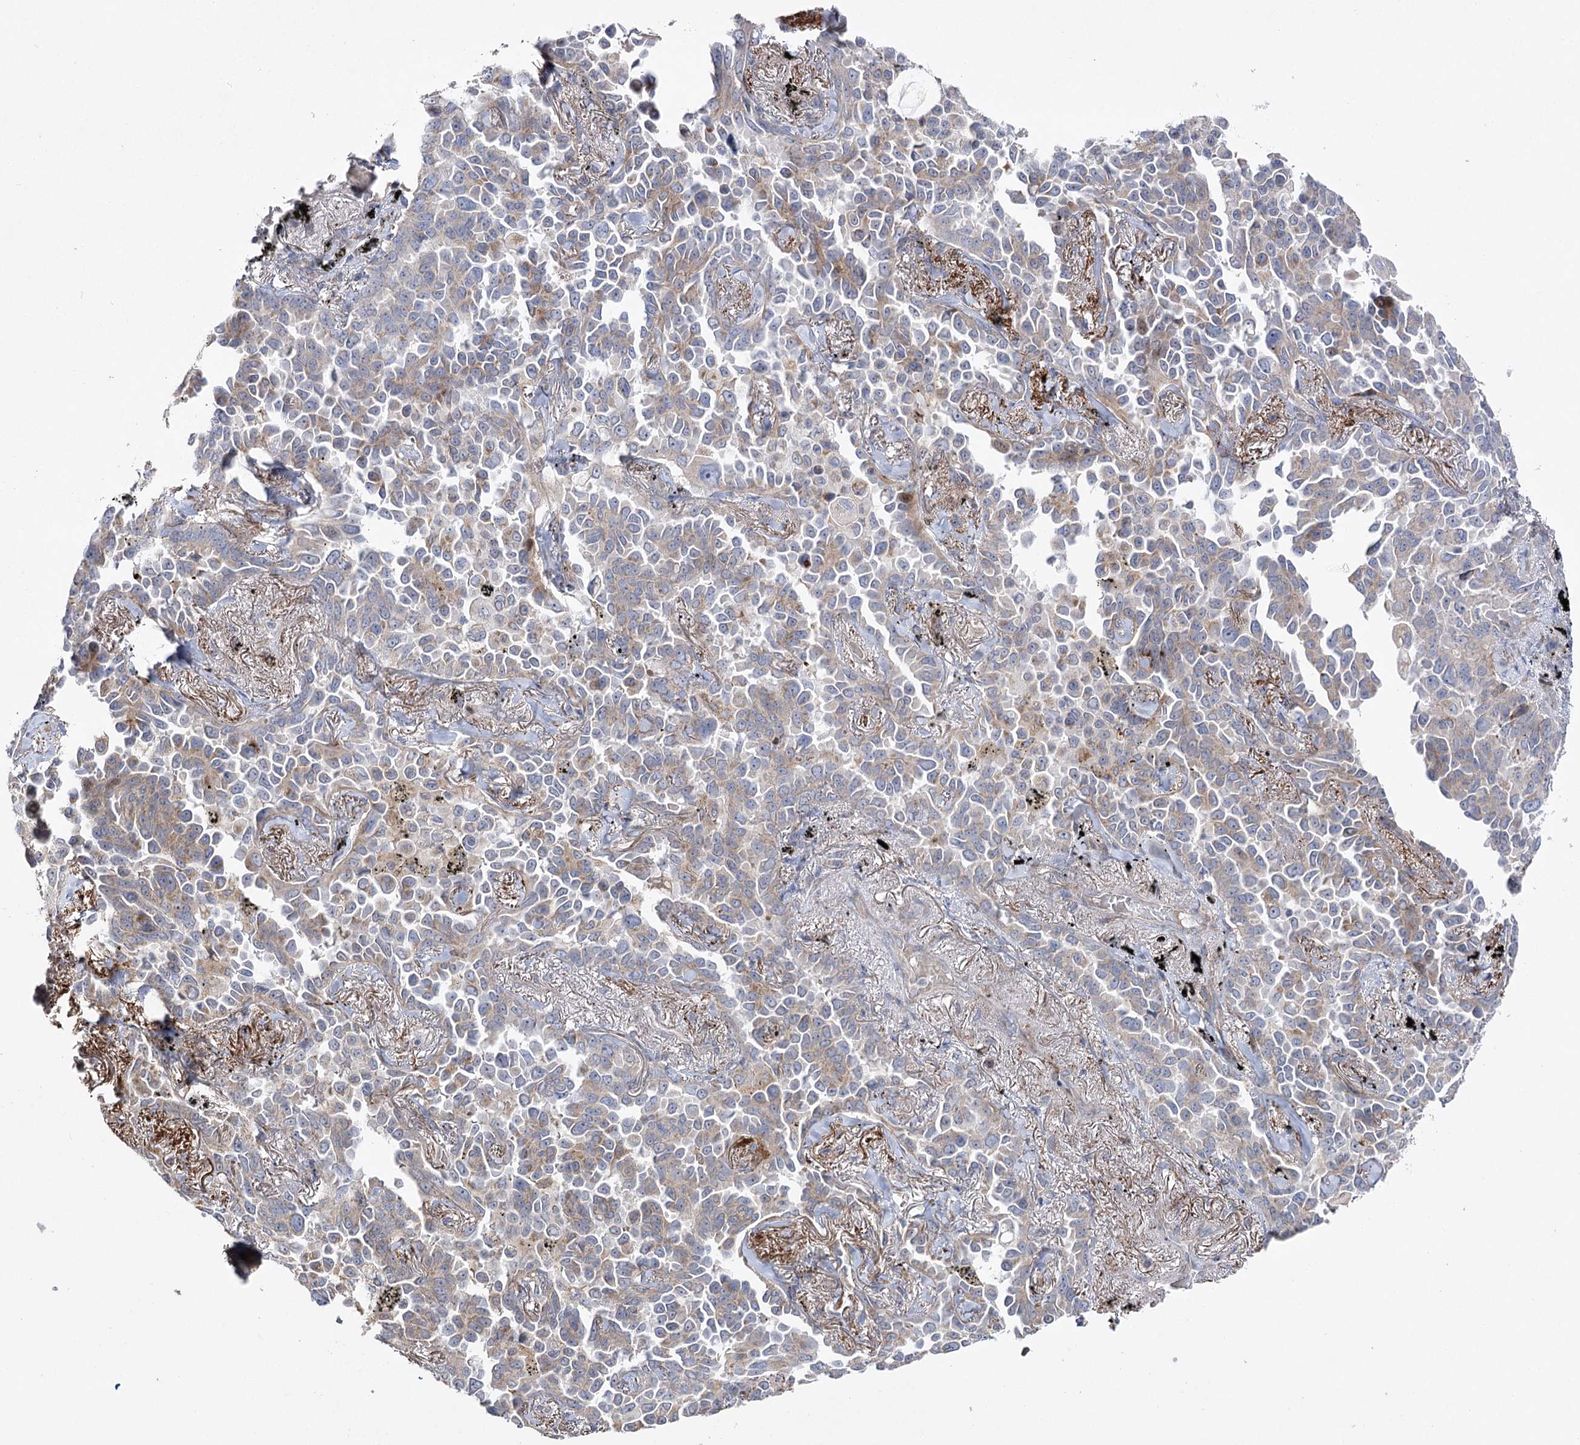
{"staining": {"intensity": "weak", "quantity": "25%-75%", "location": "cytoplasmic/membranous"}, "tissue": "lung cancer", "cell_type": "Tumor cells", "image_type": "cancer", "snomed": [{"axis": "morphology", "description": "Adenocarcinoma, NOS"}, {"axis": "topography", "description": "Lung"}], "caption": "Protein staining of adenocarcinoma (lung) tissue displays weak cytoplasmic/membranous positivity in about 25%-75% of tumor cells. The protein of interest is stained brown, and the nuclei are stained in blue (DAB (3,3'-diaminobenzidine) IHC with brightfield microscopy, high magnification).", "gene": "OBSL1", "patient": {"sex": "female", "age": 67}}